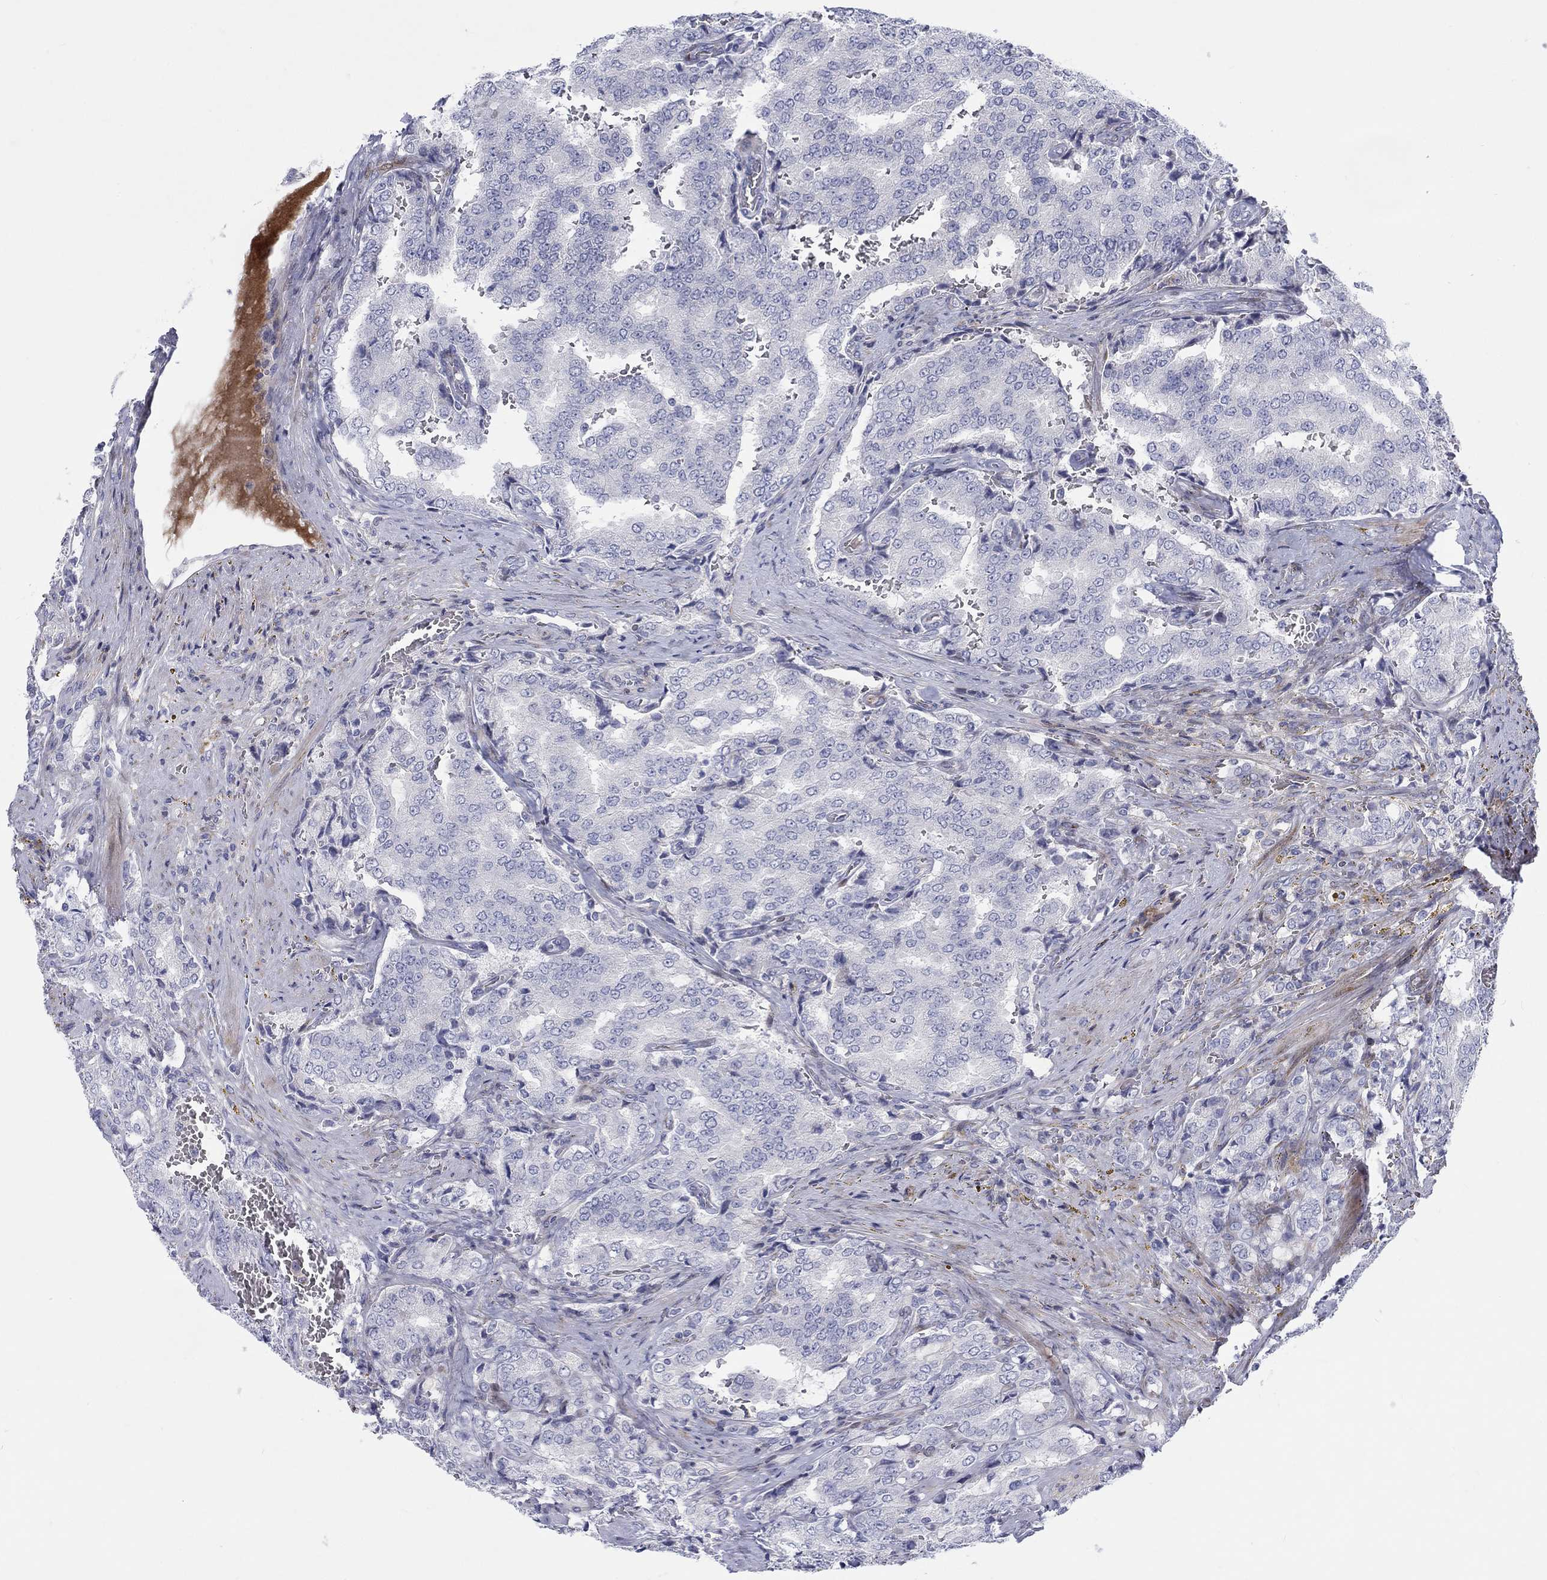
{"staining": {"intensity": "negative", "quantity": "none", "location": "none"}, "tissue": "prostate cancer", "cell_type": "Tumor cells", "image_type": "cancer", "snomed": [{"axis": "morphology", "description": "Adenocarcinoma, NOS"}, {"axis": "topography", "description": "Prostate"}], "caption": "Immunohistochemistry (IHC) photomicrograph of neoplastic tissue: human adenocarcinoma (prostate) stained with DAB demonstrates no significant protein expression in tumor cells. Nuclei are stained in blue.", "gene": "ARHGAP36", "patient": {"sex": "male", "age": 65}}